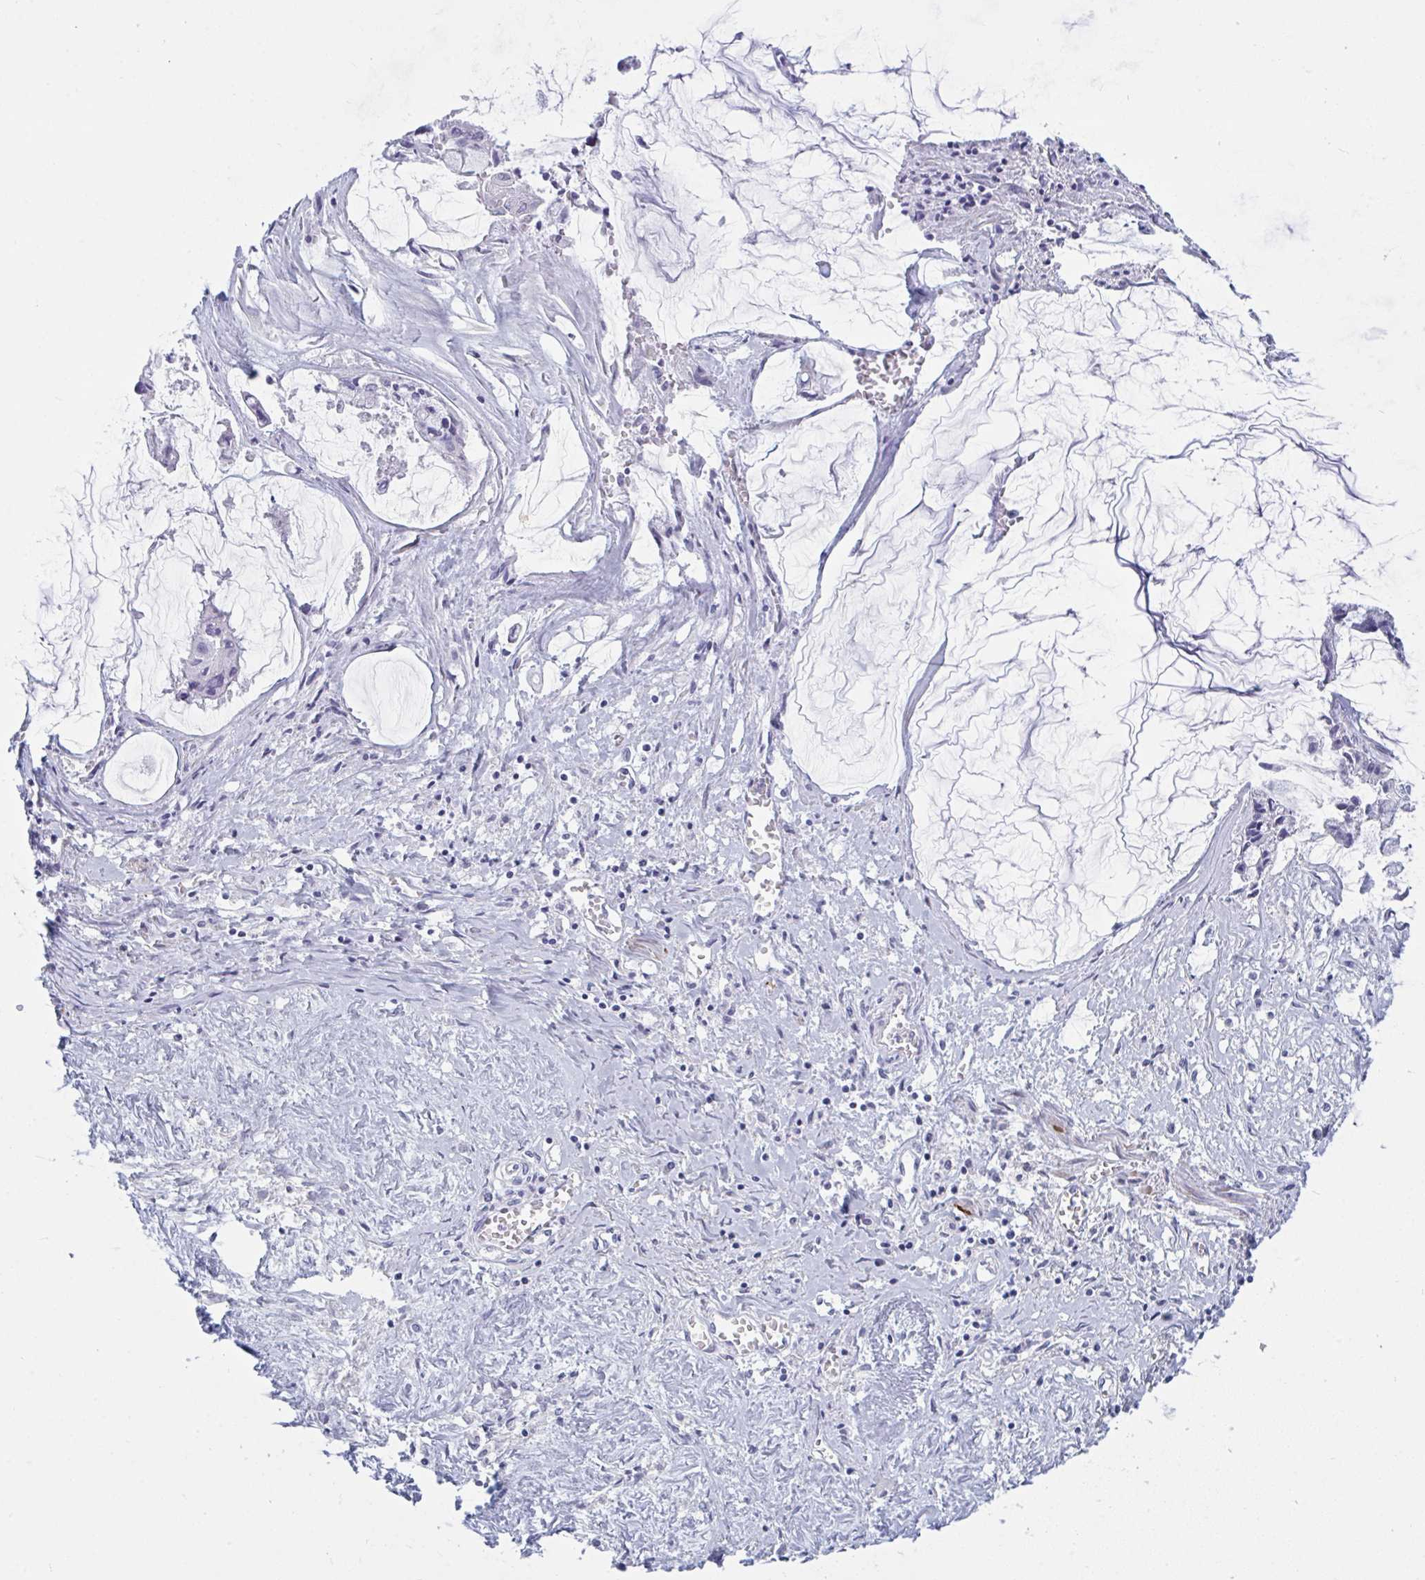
{"staining": {"intensity": "negative", "quantity": "none", "location": "none"}, "tissue": "ovarian cancer", "cell_type": "Tumor cells", "image_type": "cancer", "snomed": [{"axis": "morphology", "description": "Cystadenocarcinoma, mucinous, NOS"}, {"axis": "topography", "description": "Ovary"}], "caption": "An IHC image of ovarian cancer (mucinous cystadenocarcinoma) is shown. There is no staining in tumor cells of ovarian cancer (mucinous cystadenocarcinoma). (Brightfield microscopy of DAB (3,3'-diaminobenzidine) immunohistochemistry (IHC) at high magnification).", "gene": "OXLD1", "patient": {"sex": "female", "age": 90}}